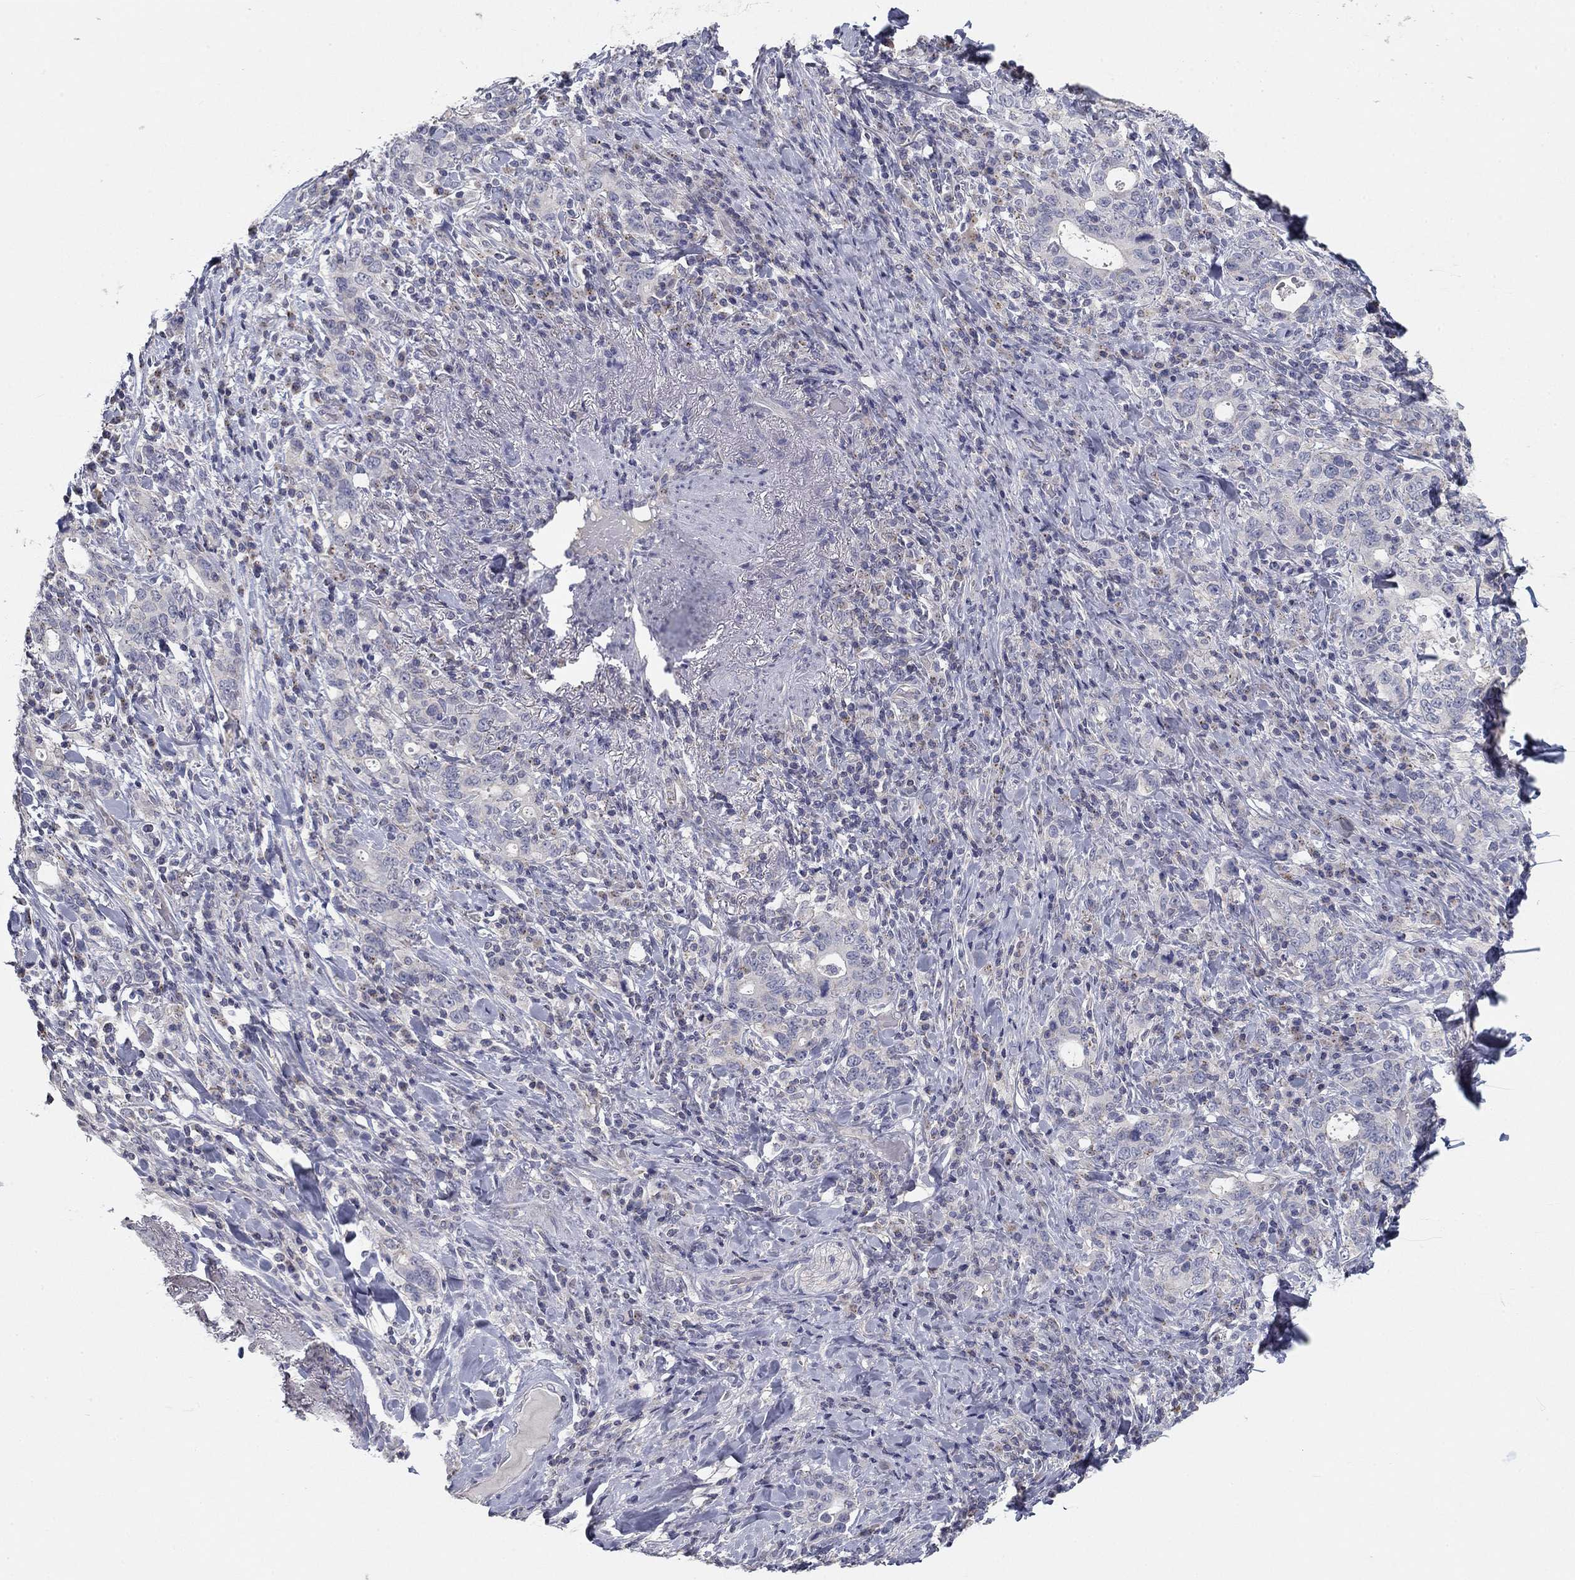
{"staining": {"intensity": "negative", "quantity": "none", "location": "none"}, "tissue": "stomach cancer", "cell_type": "Tumor cells", "image_type": "cancer", "snomed": [{"axis": "morphology", "description": "Adenocarcinoma, NOS"}, {"axis": "topography", "description": "Stomach"}], "caption": "The image displays no significant positivity in tumor cells of stomach cancer.", "gene": "SEPTIN3", "patient": {"sex": "male", "age": 79}}